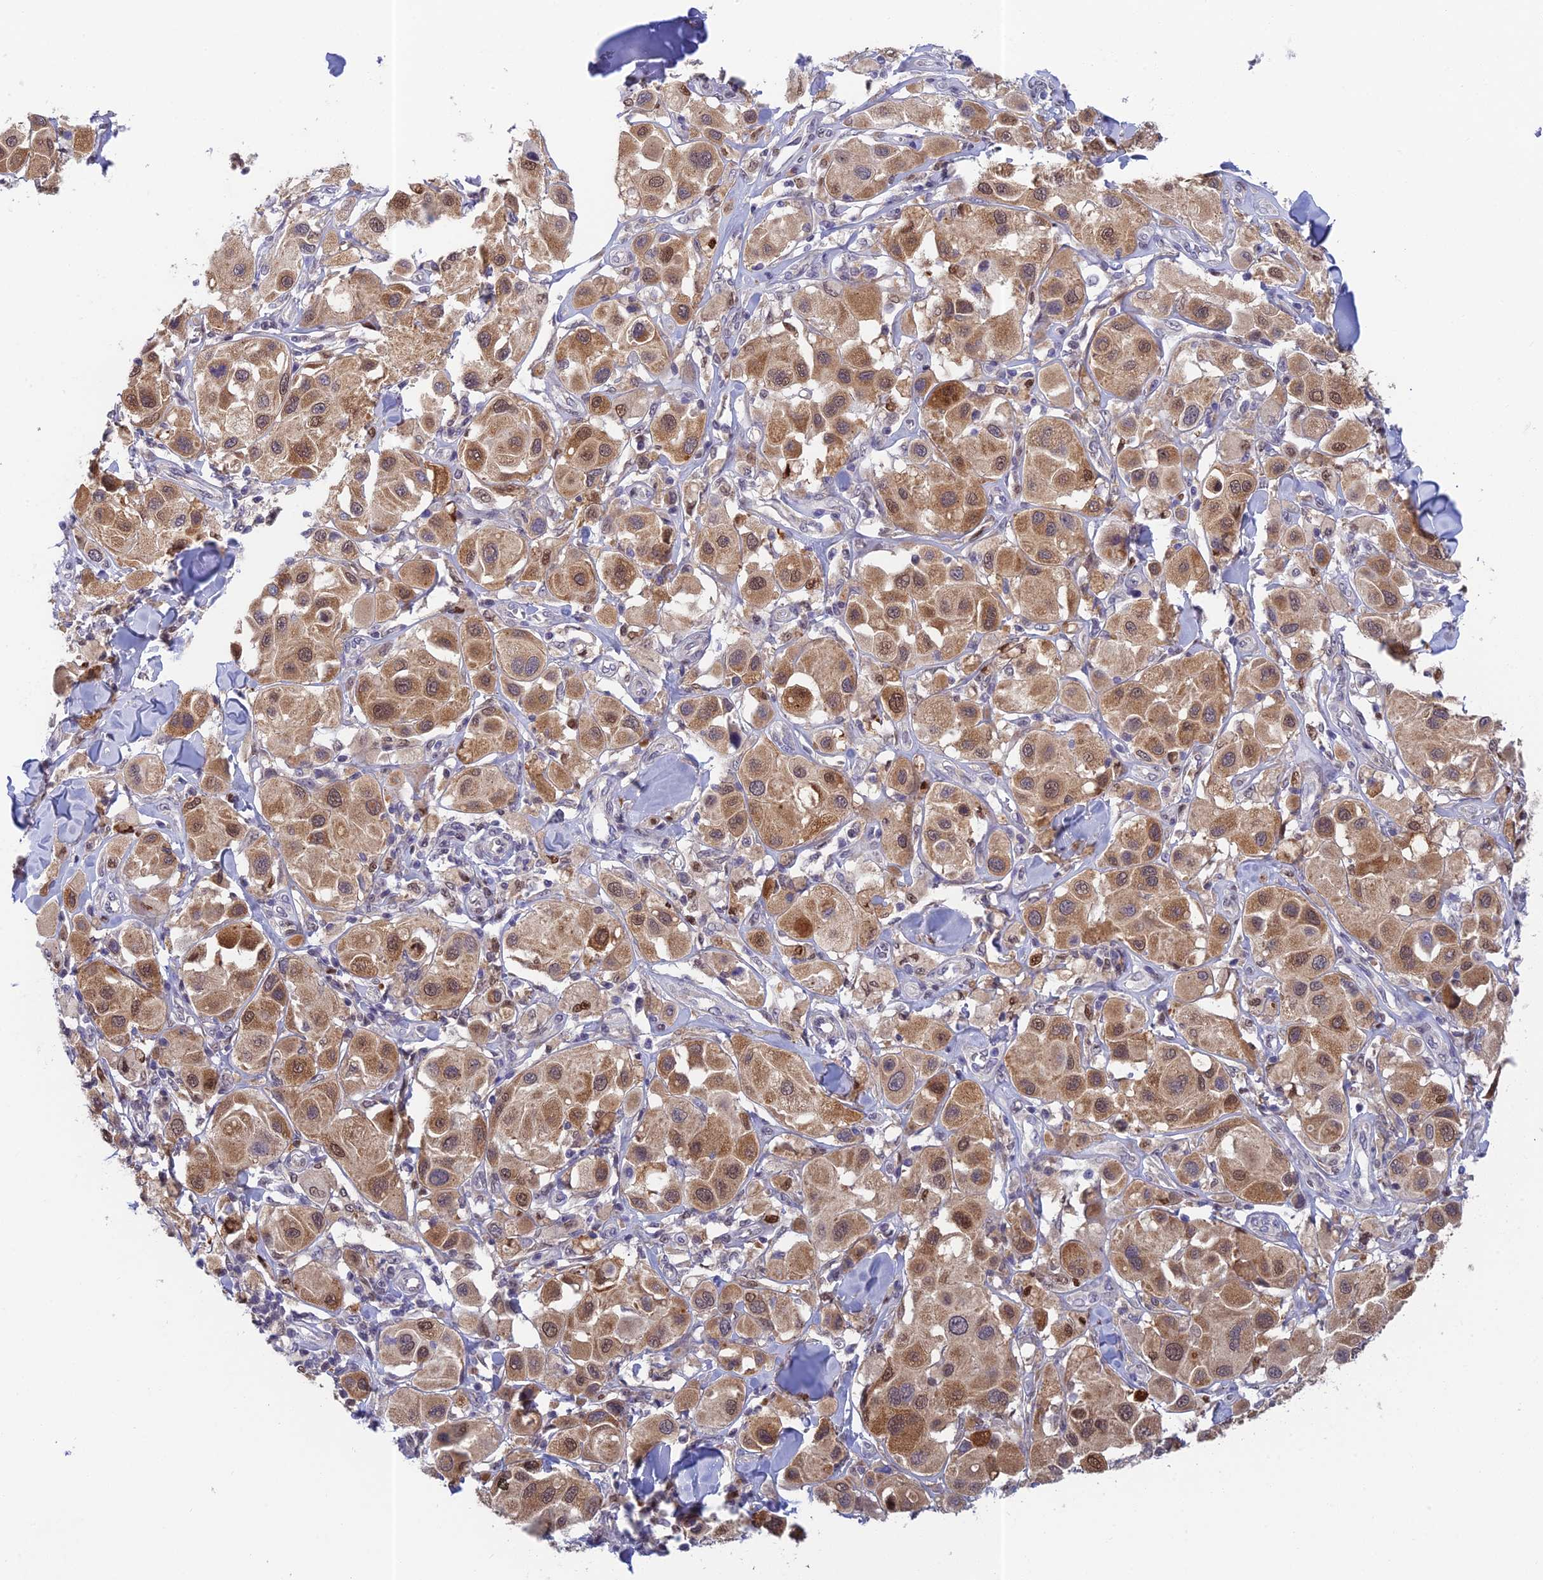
{"staining": {"intensity": "moderate", "quantity": ">75%", "location": "cytoplasmic/membranous,nuclear"}, "tissue": "melanoma", "cell_type": "Tumor cells", "image_type": "cancer", "snomed": [{"axis": "morphology", "description": "Malignant melanoma, Metastatic site"}, {"axis": "topography", "description": "Skin"}], "caption": "Melanoma stained with a brown dye exhibits moderate cytoplasmic/membranous and nuclear positive expression in approximately >75% of tumor cells.", "gene": "MRPL17", "patient": {"sex": "male", "age": 41}}